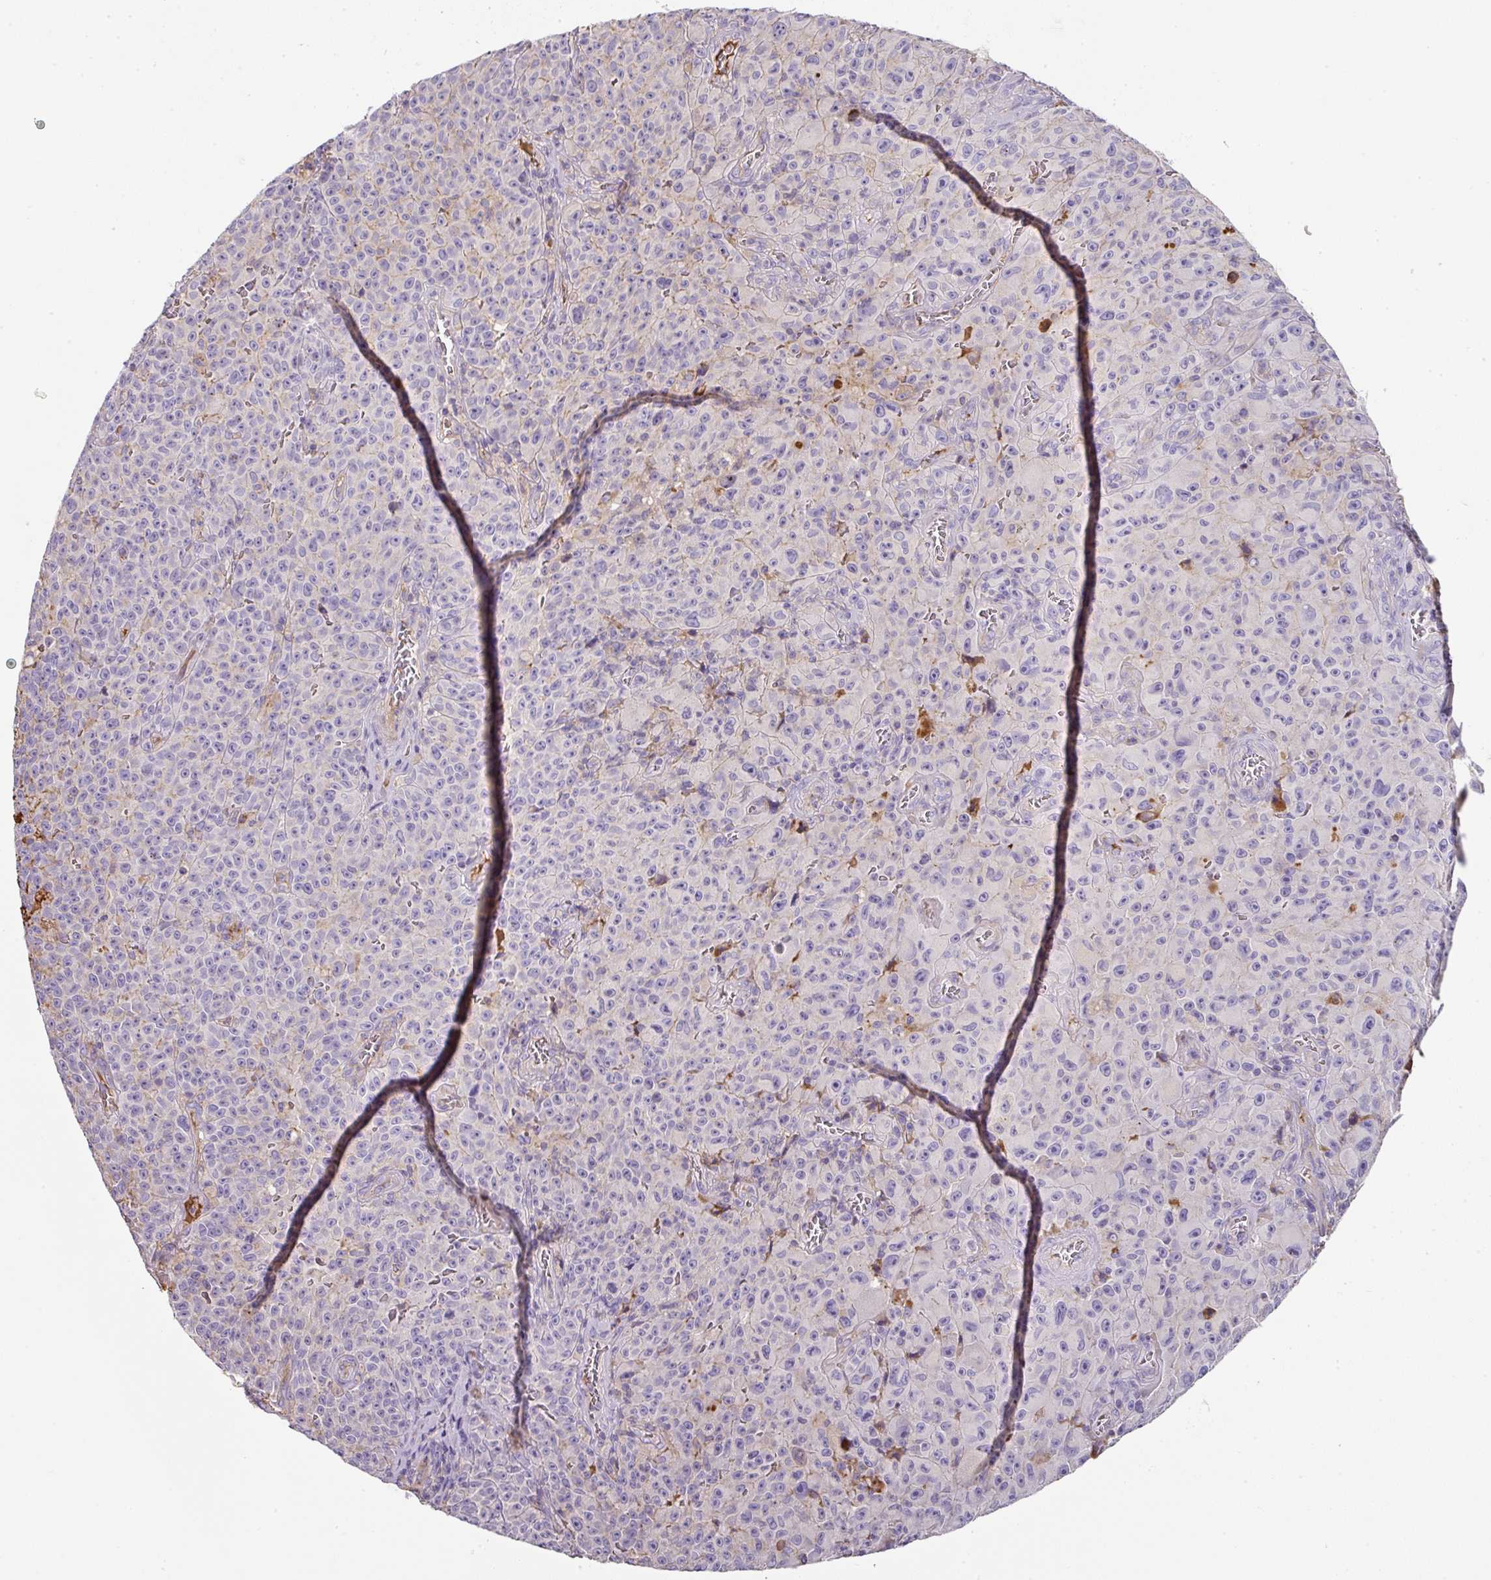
{"staining": {"intensity": "negative", "quantity": "none", "location": "none"}, "tissue": "melanoma", "cell_type": "Tumor cells", "image_type": "cancer", "snomed": [{"axis": "morphology", "description": "Malignant melanoma, NOS"}, {"axis": "topography", "description": "Skin"}], "caption": "Tumor cells show no significant positivity in melanoma. (DAB immunohistochemistry (IHC) visualized using brightfield microscopy, high magnification).", "gene": "CCZ1", "patient": {"sex": "female", "age": 82}}